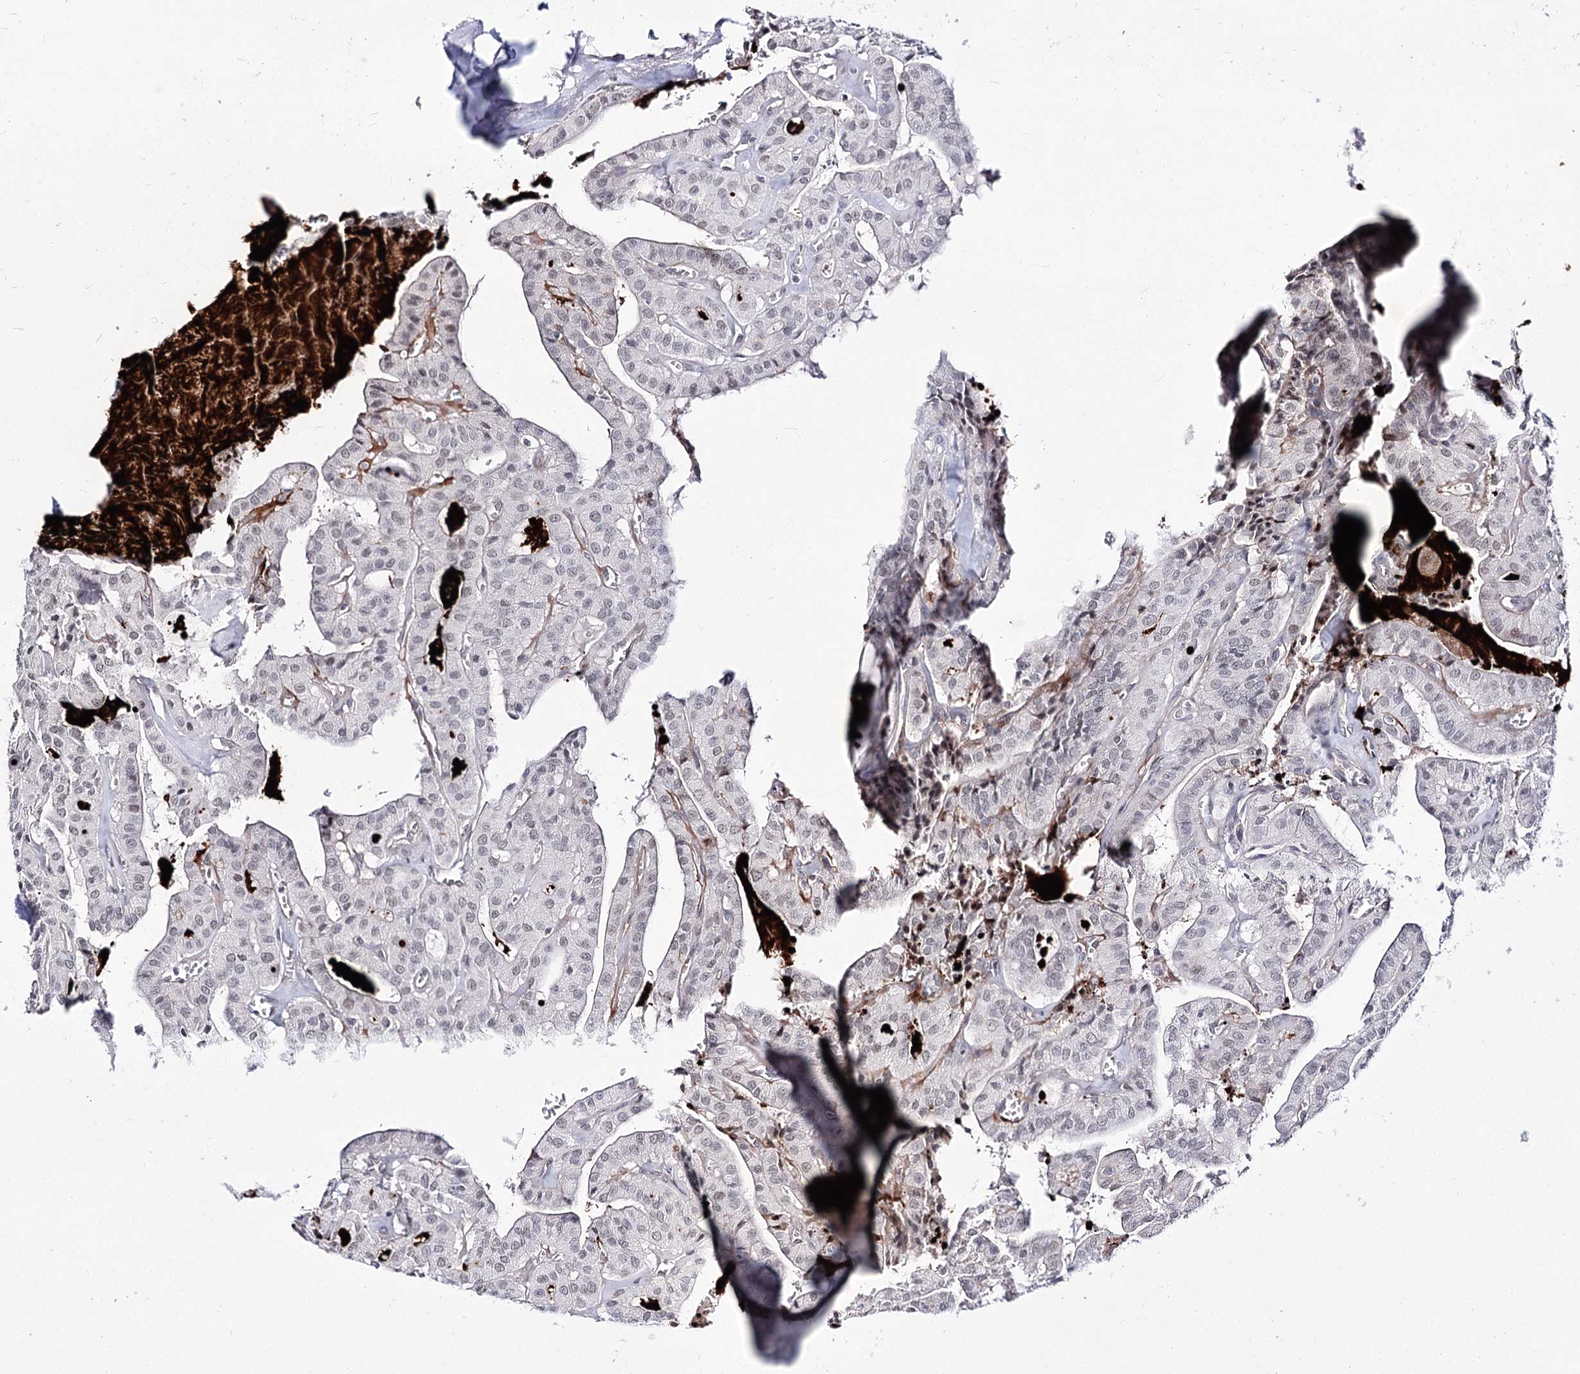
{"staining": {"intensity": "weak", "quantity": "25%-75%", "location": "nuclear"}, "tissue": "thyroid cancer", "cell_type": "Tumor cells", "image_type": "cancer", "snomed": [{"axis": "morphology", "description": "Papillary adenocarcinoma, NOS"}, {"axis": "topography", "description": "Thyroid gland"}], "caption": "Thyroid cancer (papillary adenocarcinoma) stained with a protein marker reveals weak staining in tumor cells.", "gene": "ATP10B", "patient": {"sex": "male", "age": 52}}